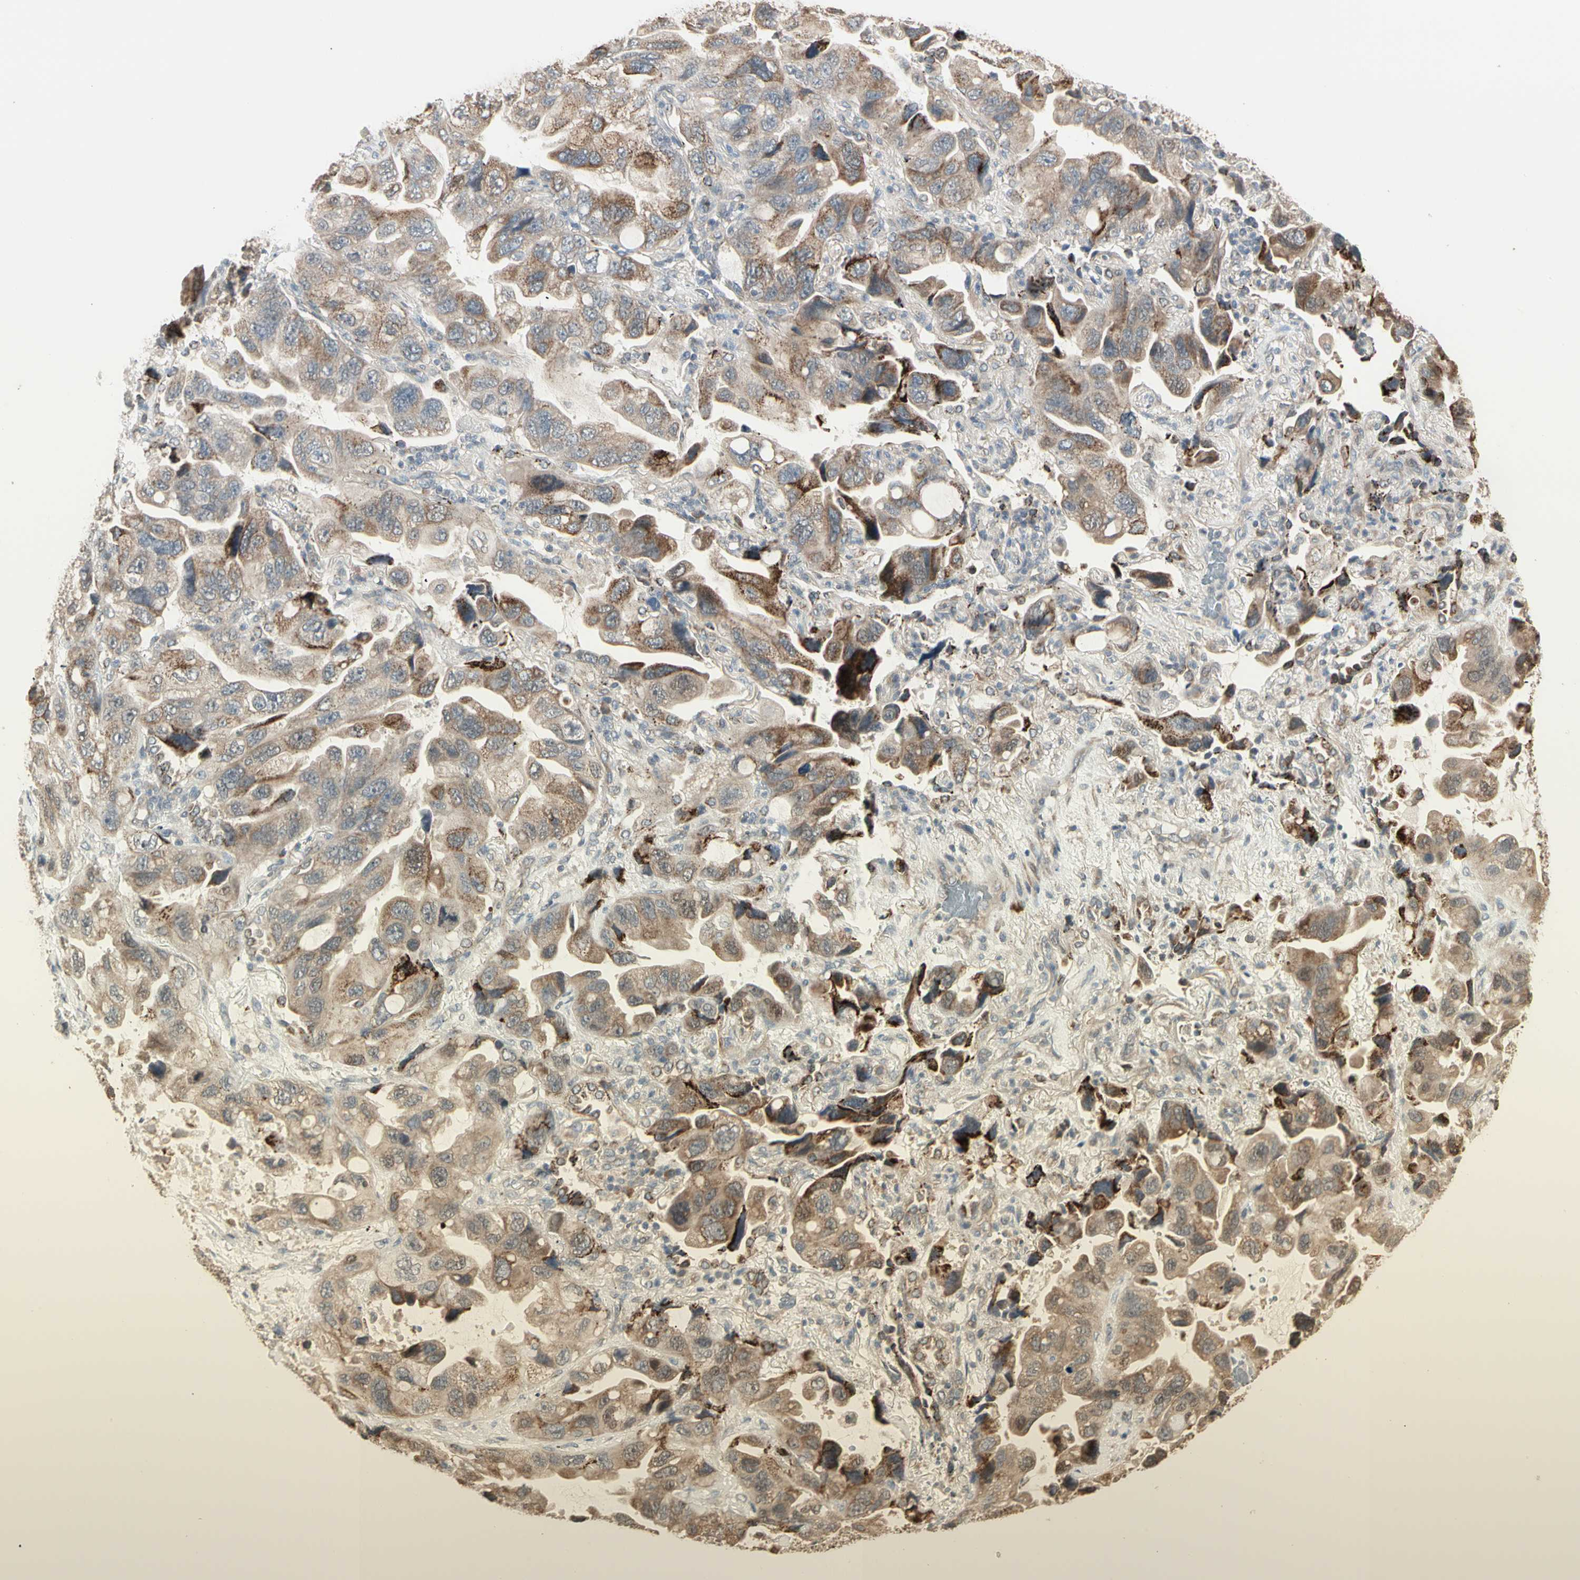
{"staining": {"intensity": "moderate", "quantity": ">75%", "location": "cytoplasmic/membranous"}, "tissue": "lung cancer", "cell_type": "Tumor cells", "image_type": "cancer", "snomed": [{"axis": "morphology", "description": "Squamous cell carcinoma, NOS"}, {"axis": "topography", "description": "Lung"}], "caption": "An immunohistochemistry (IHC) micrograph of neoplastic tissue is shown. Protein staining in brown labels moderate cytoplasmic/membranous positivity in lung cancer (squamous cell carcinoma) within tumor cells.", "gene": "GALNT3", "patient": {"sex": "female", "age": 73}}